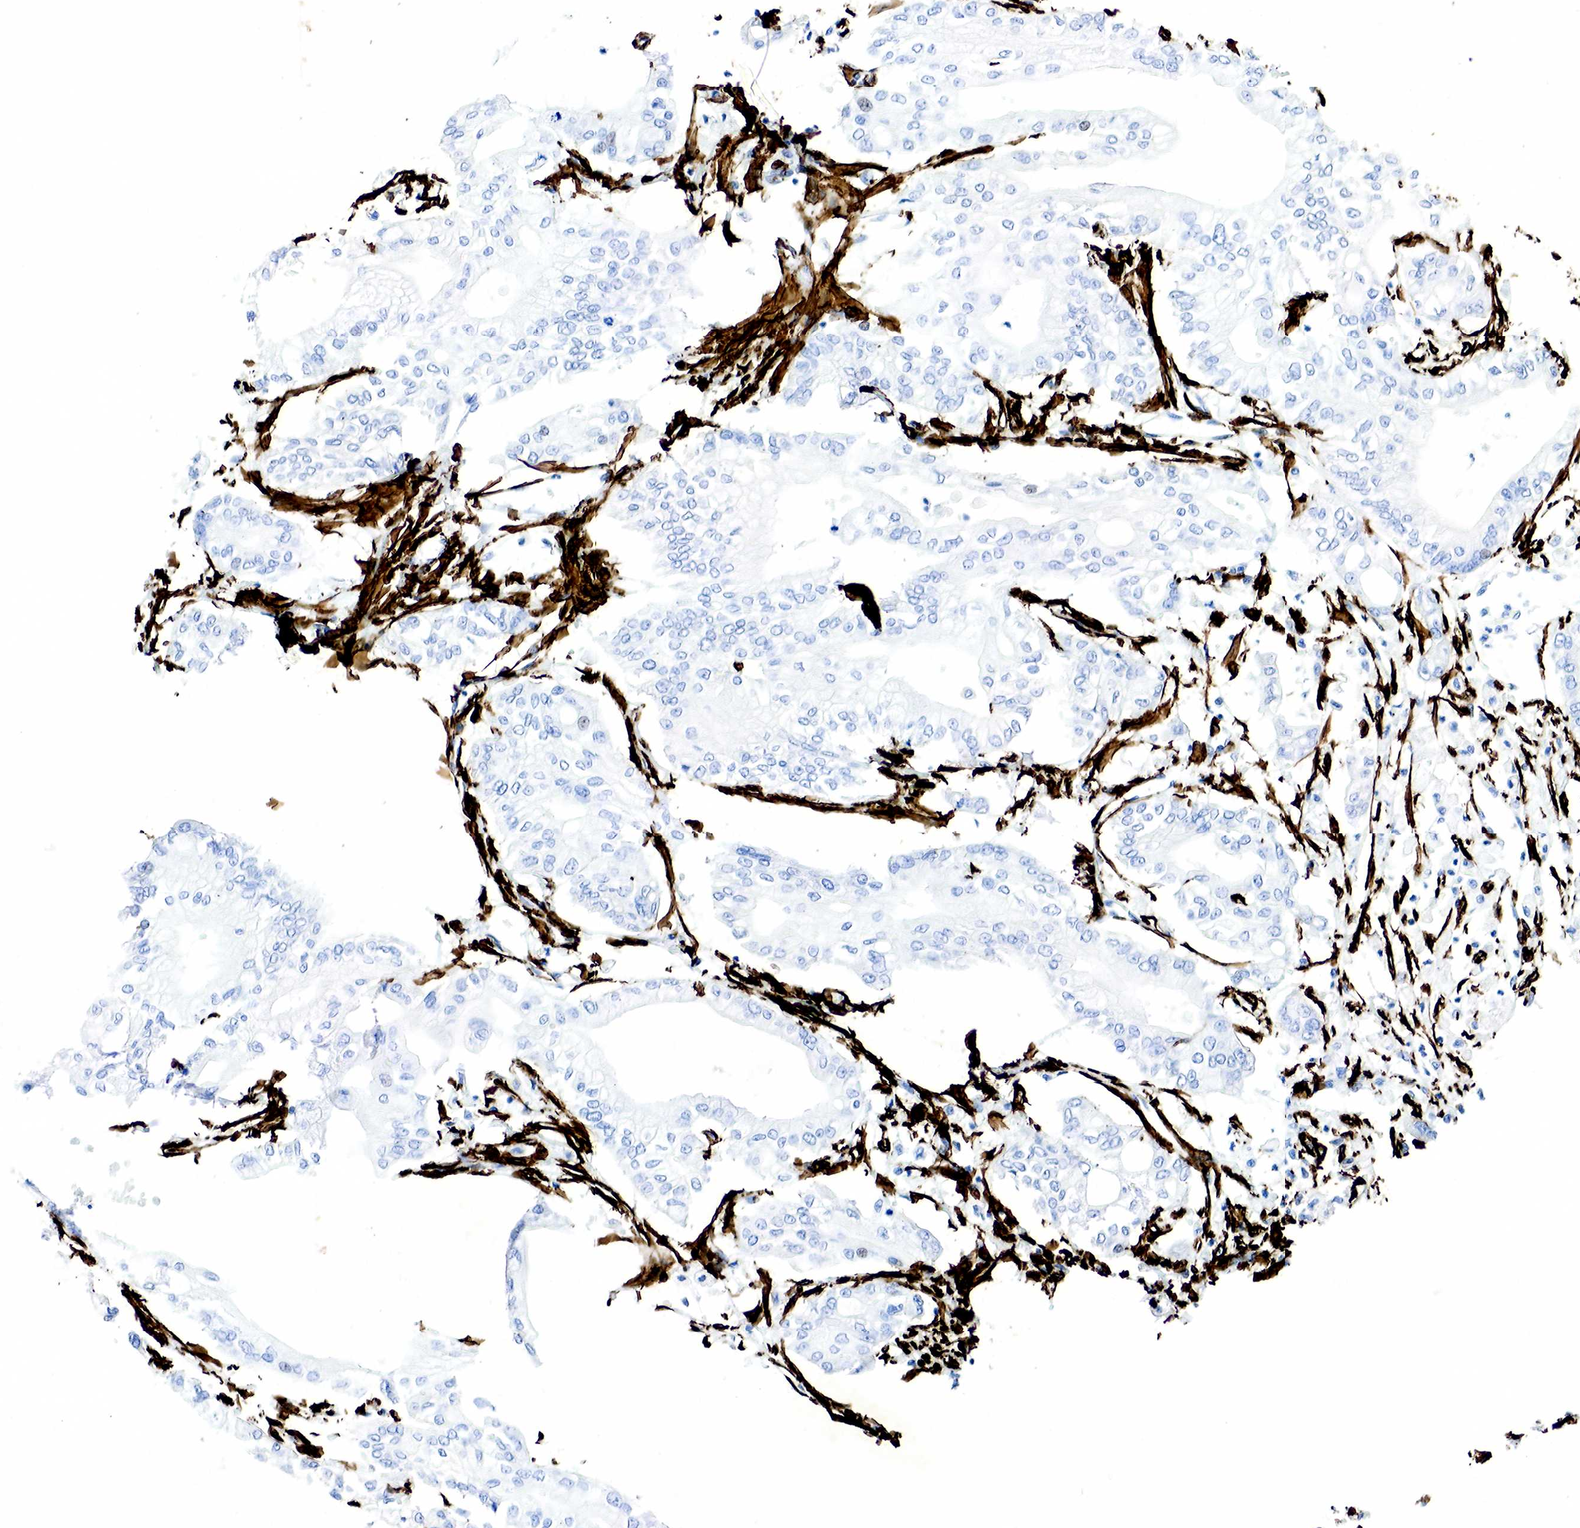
{"staining": {"intensity": "negative", "quantity": "none", "location": "none"}, "tissue": "pancreatic cancer", "cell_type": "Tumor cells", "image_type": "cancer", "snomed": [{"axis": "morphology", "description": "Adenocarcinoma, NOS"}, {"axis": "topography", "description": "Pancreas"}], "caption": "Tumor cells are negative for brown protein staining in pancreatic cancer.", "gene": "ACTA2", "patient": {"sex": "male", "age": 79}}